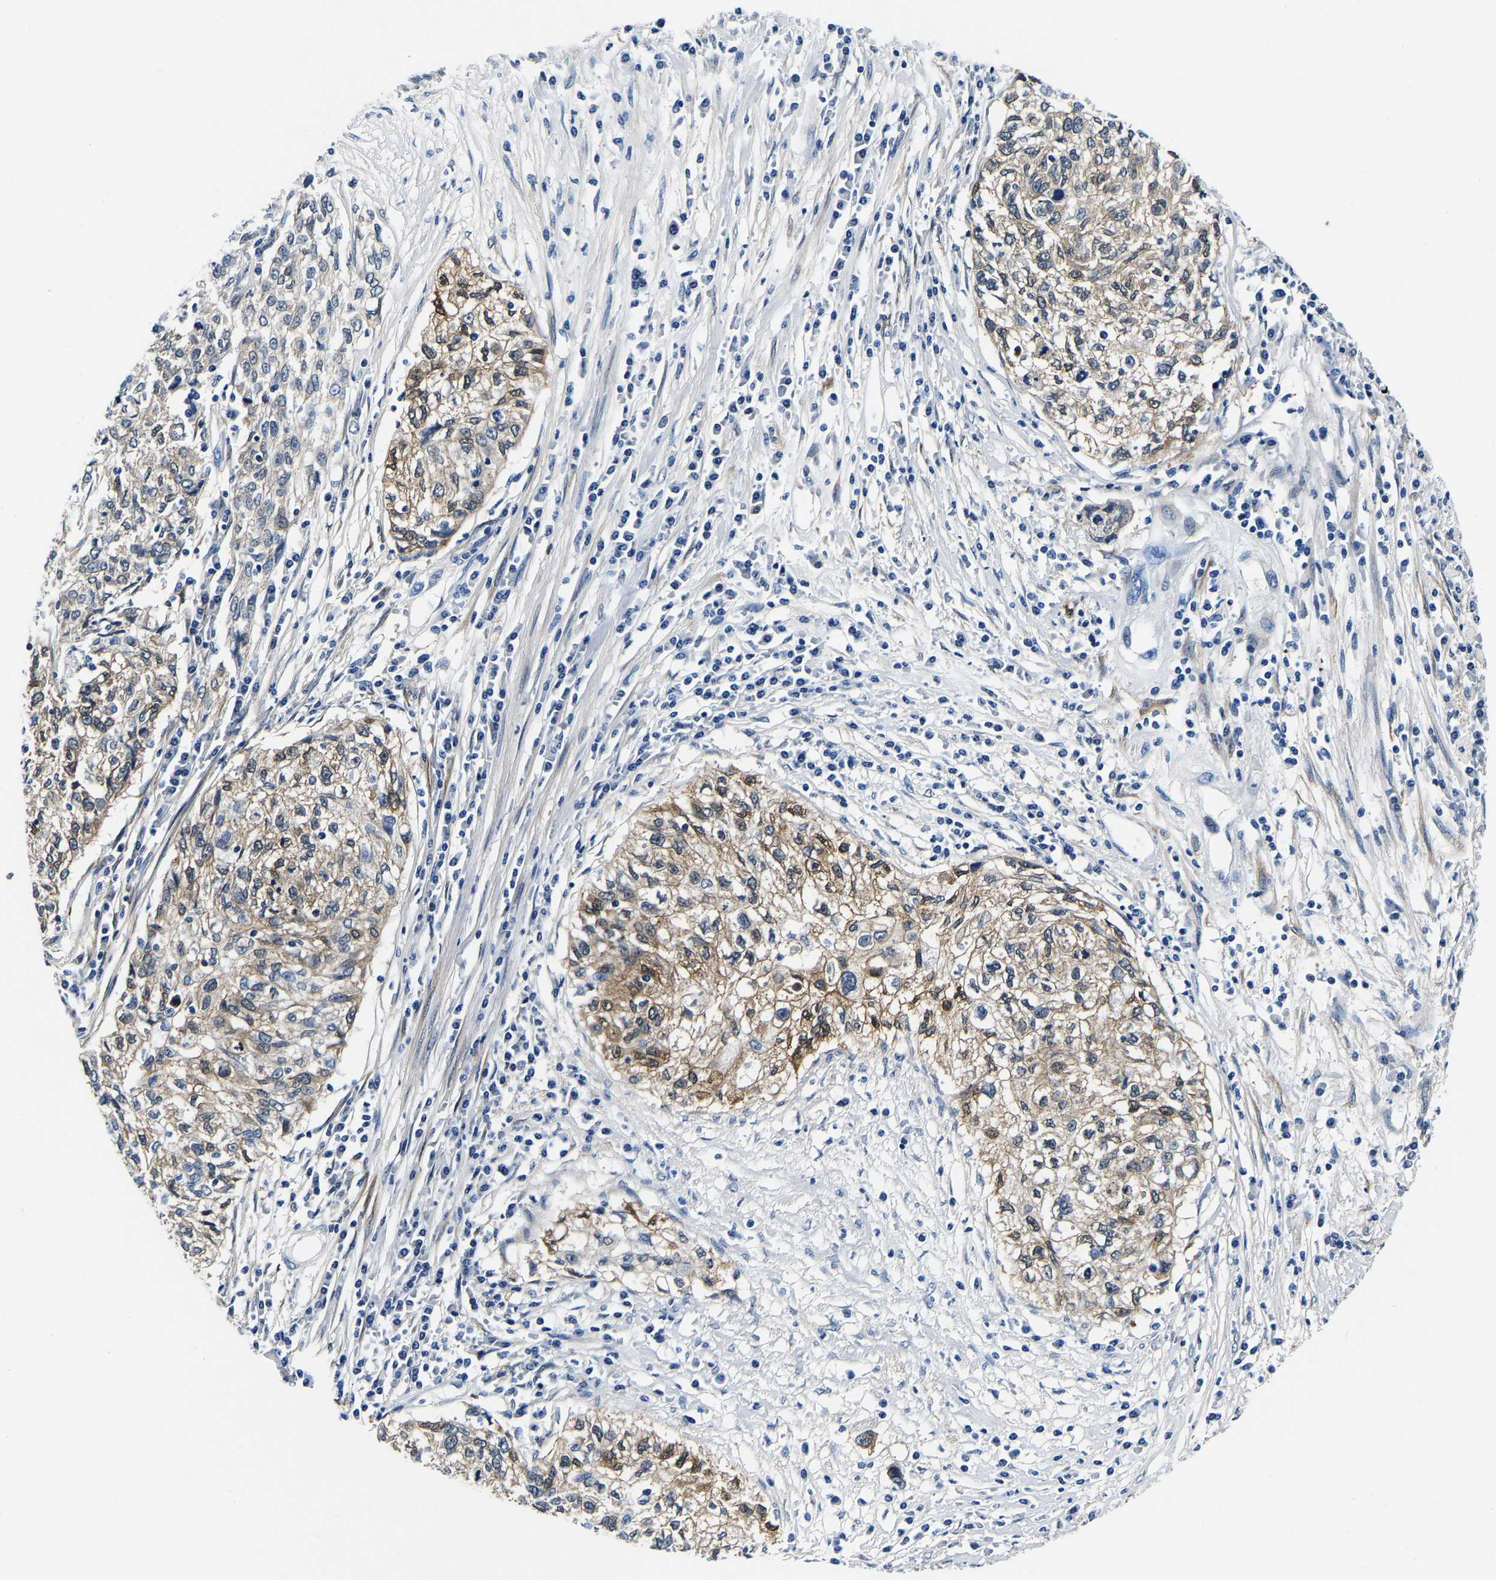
{"staining": {"intensity": "weak", "quantity": ">75%", "location": "cytoplasmic/membranous"}, "tissue": "cervical cancer", "cell_type": "Tumor cells", "image_type": "cancer", "snomed": [{"axis": "morphology", "description": "Squamous cell carcinoma, NOS"}, {"axis": "topography", "description": "Cervix"}], "caption": "Immunohistochemical staining of squamous cell carcinoma (cervical) shows weak cytoplasmic/membranous protein expression in about >75% of tumor cells. (brown staining indicates protein expression, while blue staining denotes nuclei).", "gene": "S100A13", "patient": {"sex": "female", "age": 57}}